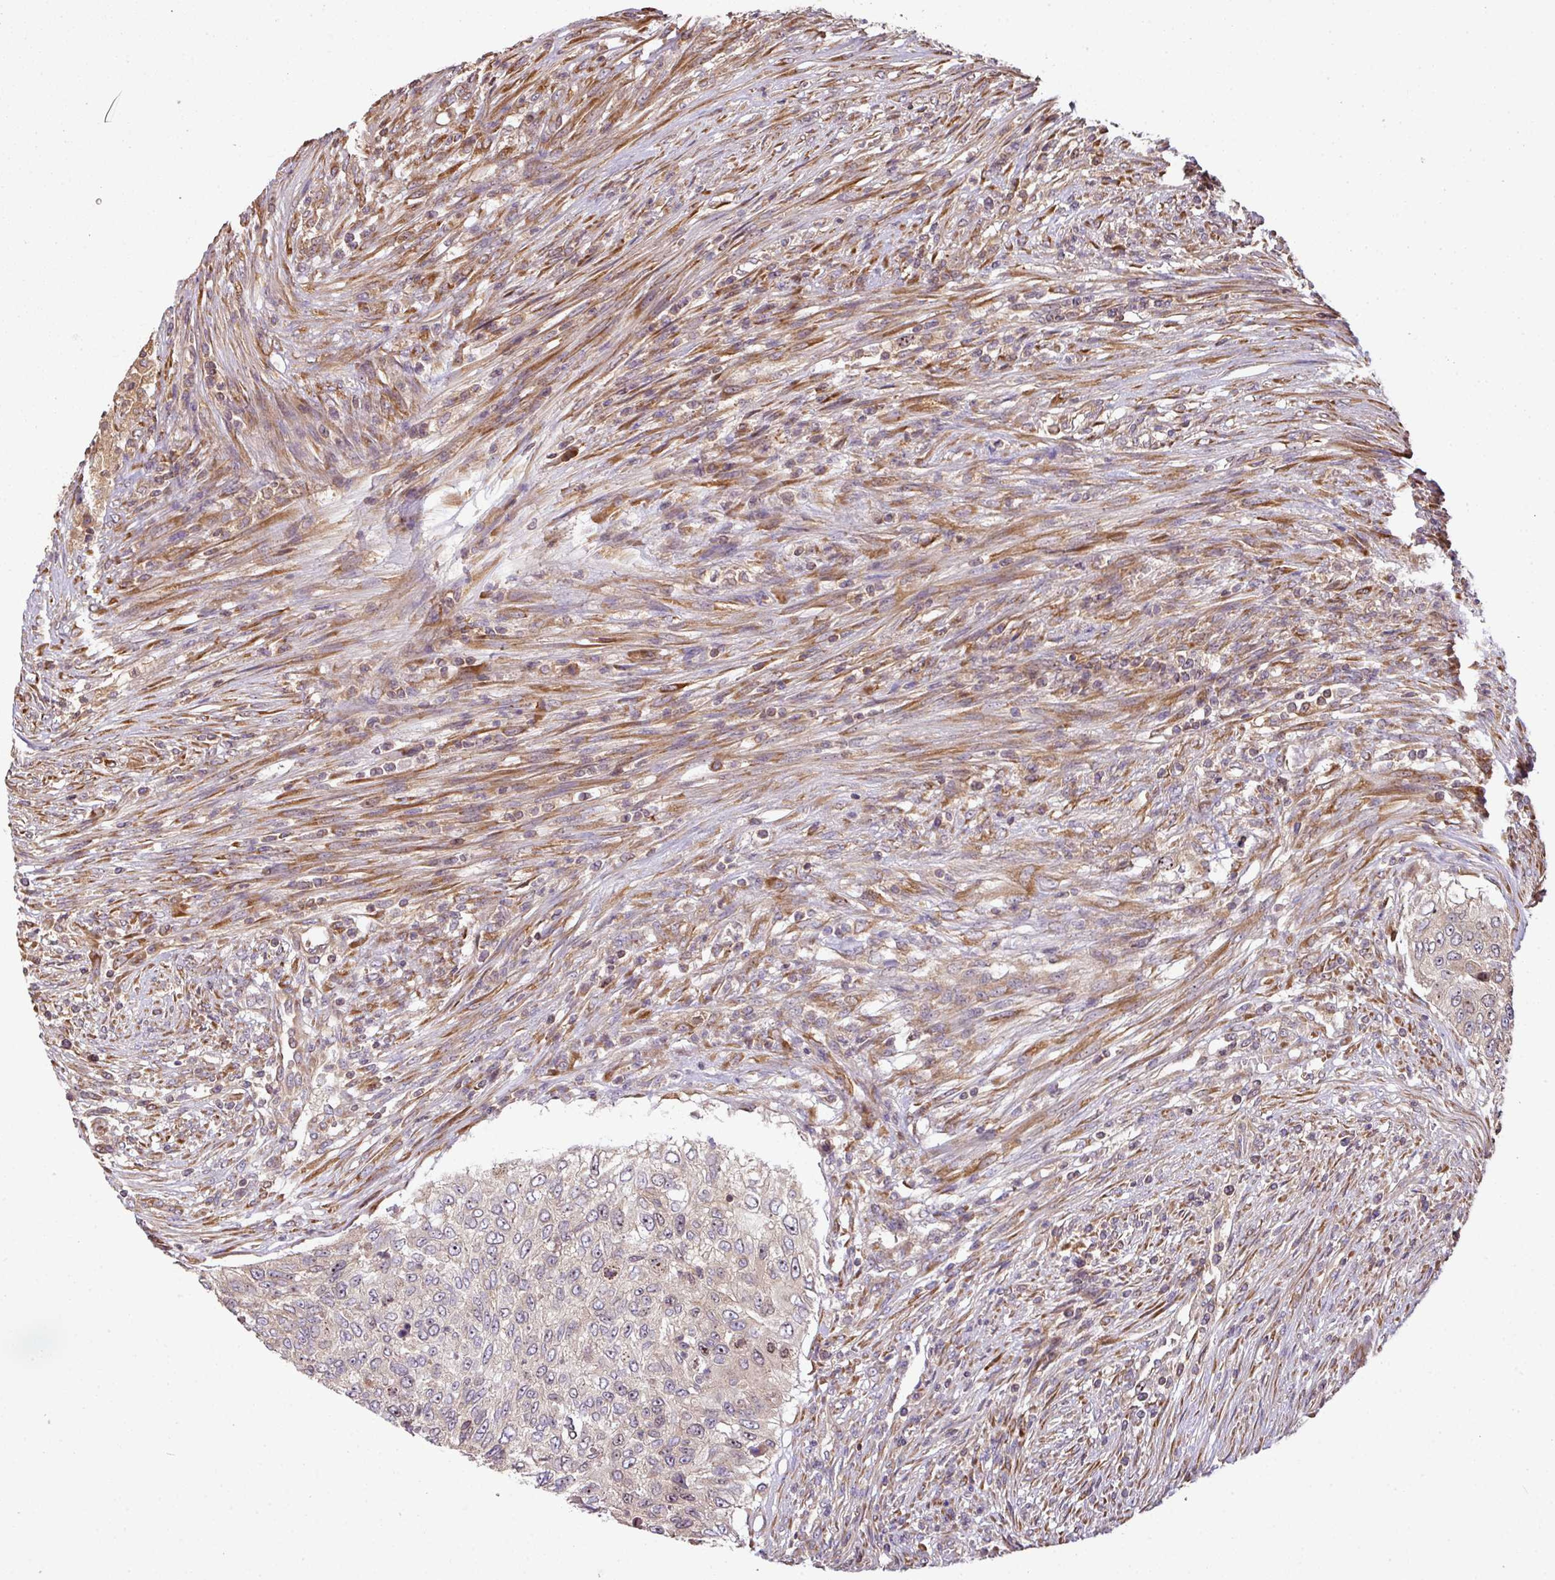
{"staining": {"intensity": "weak", "quantity": "<25%", "location": "nuclear"}, "tissue": "urothelial cancer", "cell_type": "Tumor cells", "image_type": "cancer", "snomed": [{"axis": "morphology", "description": "Urothelial carcinoma, High grade"}, {"axis": "topography", "description": "Urinary bladder"}], "caption": "Immunohistochemistry photomicrograph of urothelial cancer stained for a protein (brown), which demonstrates no positivity in tumor cells.", "gene": "VENTX", "patient": {"sex": "female", "age": 60}}